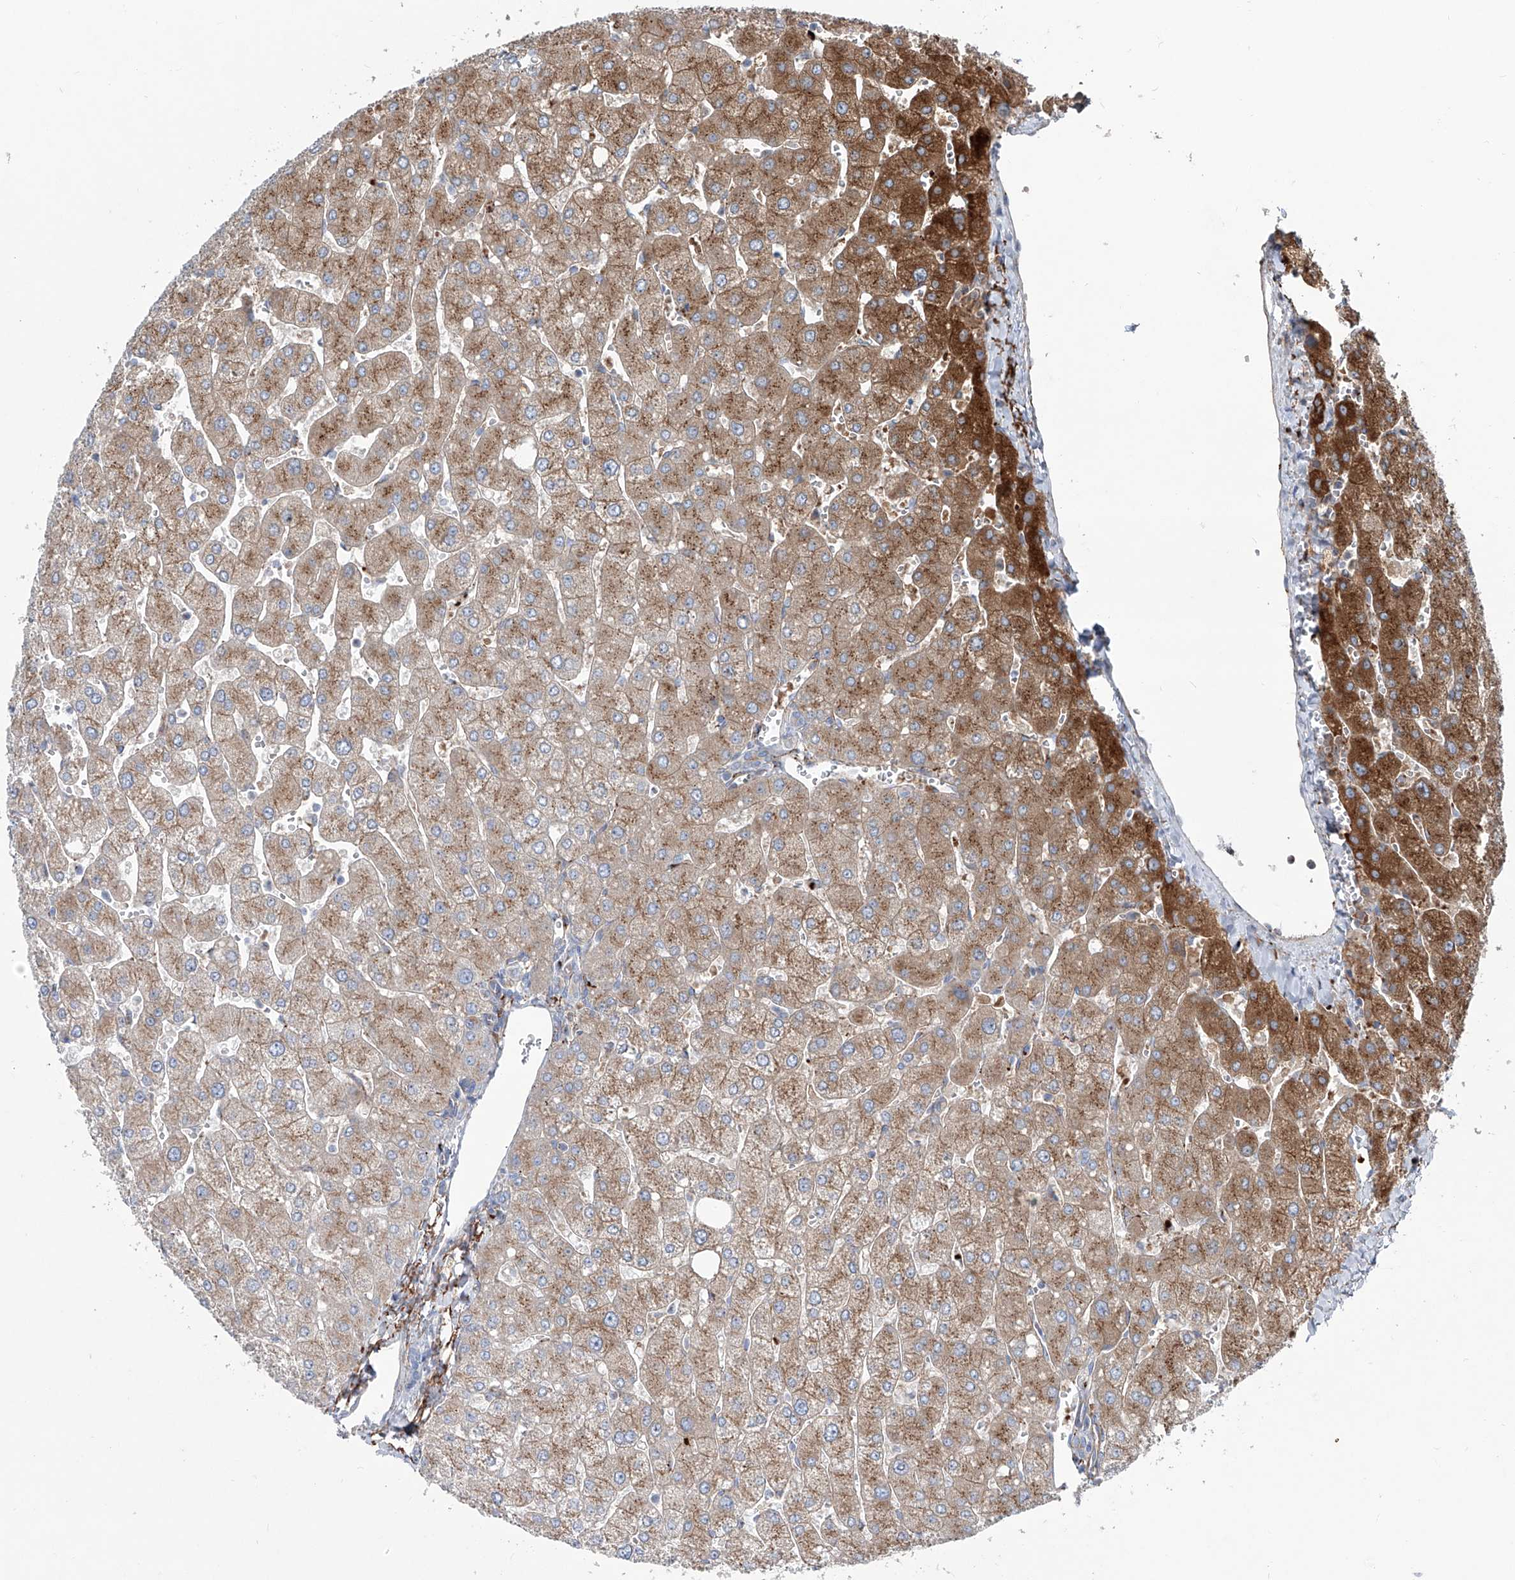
{"staining": {"intensity": "negative", "quantity": "none", "location": "none"}, "tissue": "liver", "cell_type": "Cholangiocytes", "image_type": "normal", "snomed": [{"axis": "morphology", "description": "Normal tissue, NOS"}, {"axis": "topography", "description": "Liver"}], "caption": "DAB immunohistochemical staining of benign liver demonstrates no significant positivity in cholangiocytes. (Brightfield microscopy of DAB IHC at high magnification).", "gene": "CDH5", "patient": {"sex": "male", "age": 55}}